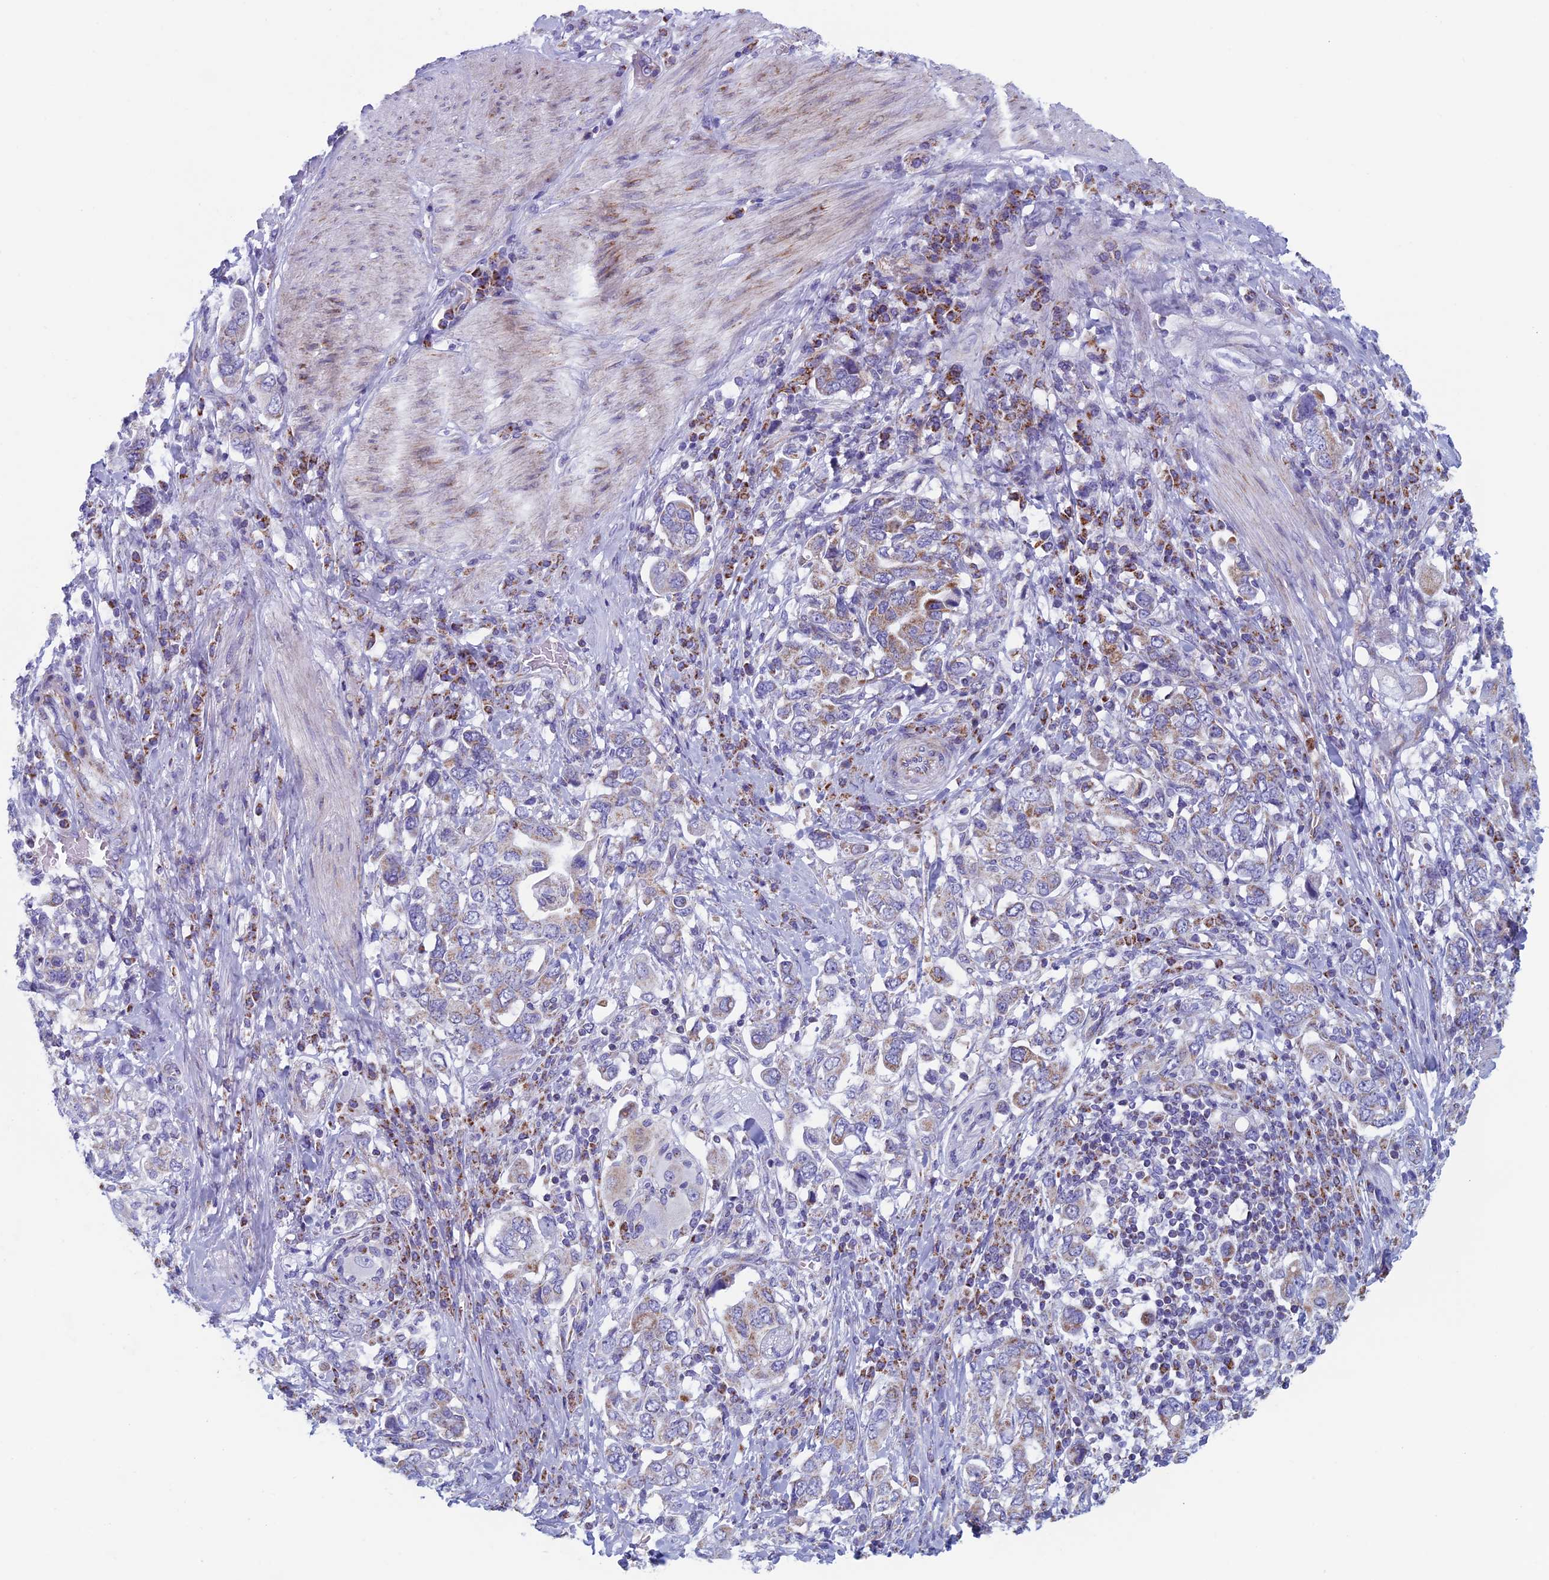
{"staining": {"intensity": "weak", "quantity": "<25%", "location": "cytoplasmic/membranous"}, "tissue": "stomach cancer", "cell_type": "Tumor cells", "image_type": "cancer", "snomed": [{"axis": "morphology", "description": "Adenocarcinoma, NOS"}, {"axis": "topography", "description": "Stomach, upper"}, {"axis": "topography", "description": "Stomach"}], "caption": "Immunohistochemistry (IHC) photomicrograph of human stomach cancer stained for a protein (brown), which exhibits no staining in tumor cells. (Brightfield microscopy of DAB immunohistochemistry at high magnification).", "gene": "NDUFB9", "patient": {"sex": "male", "age": 62}}